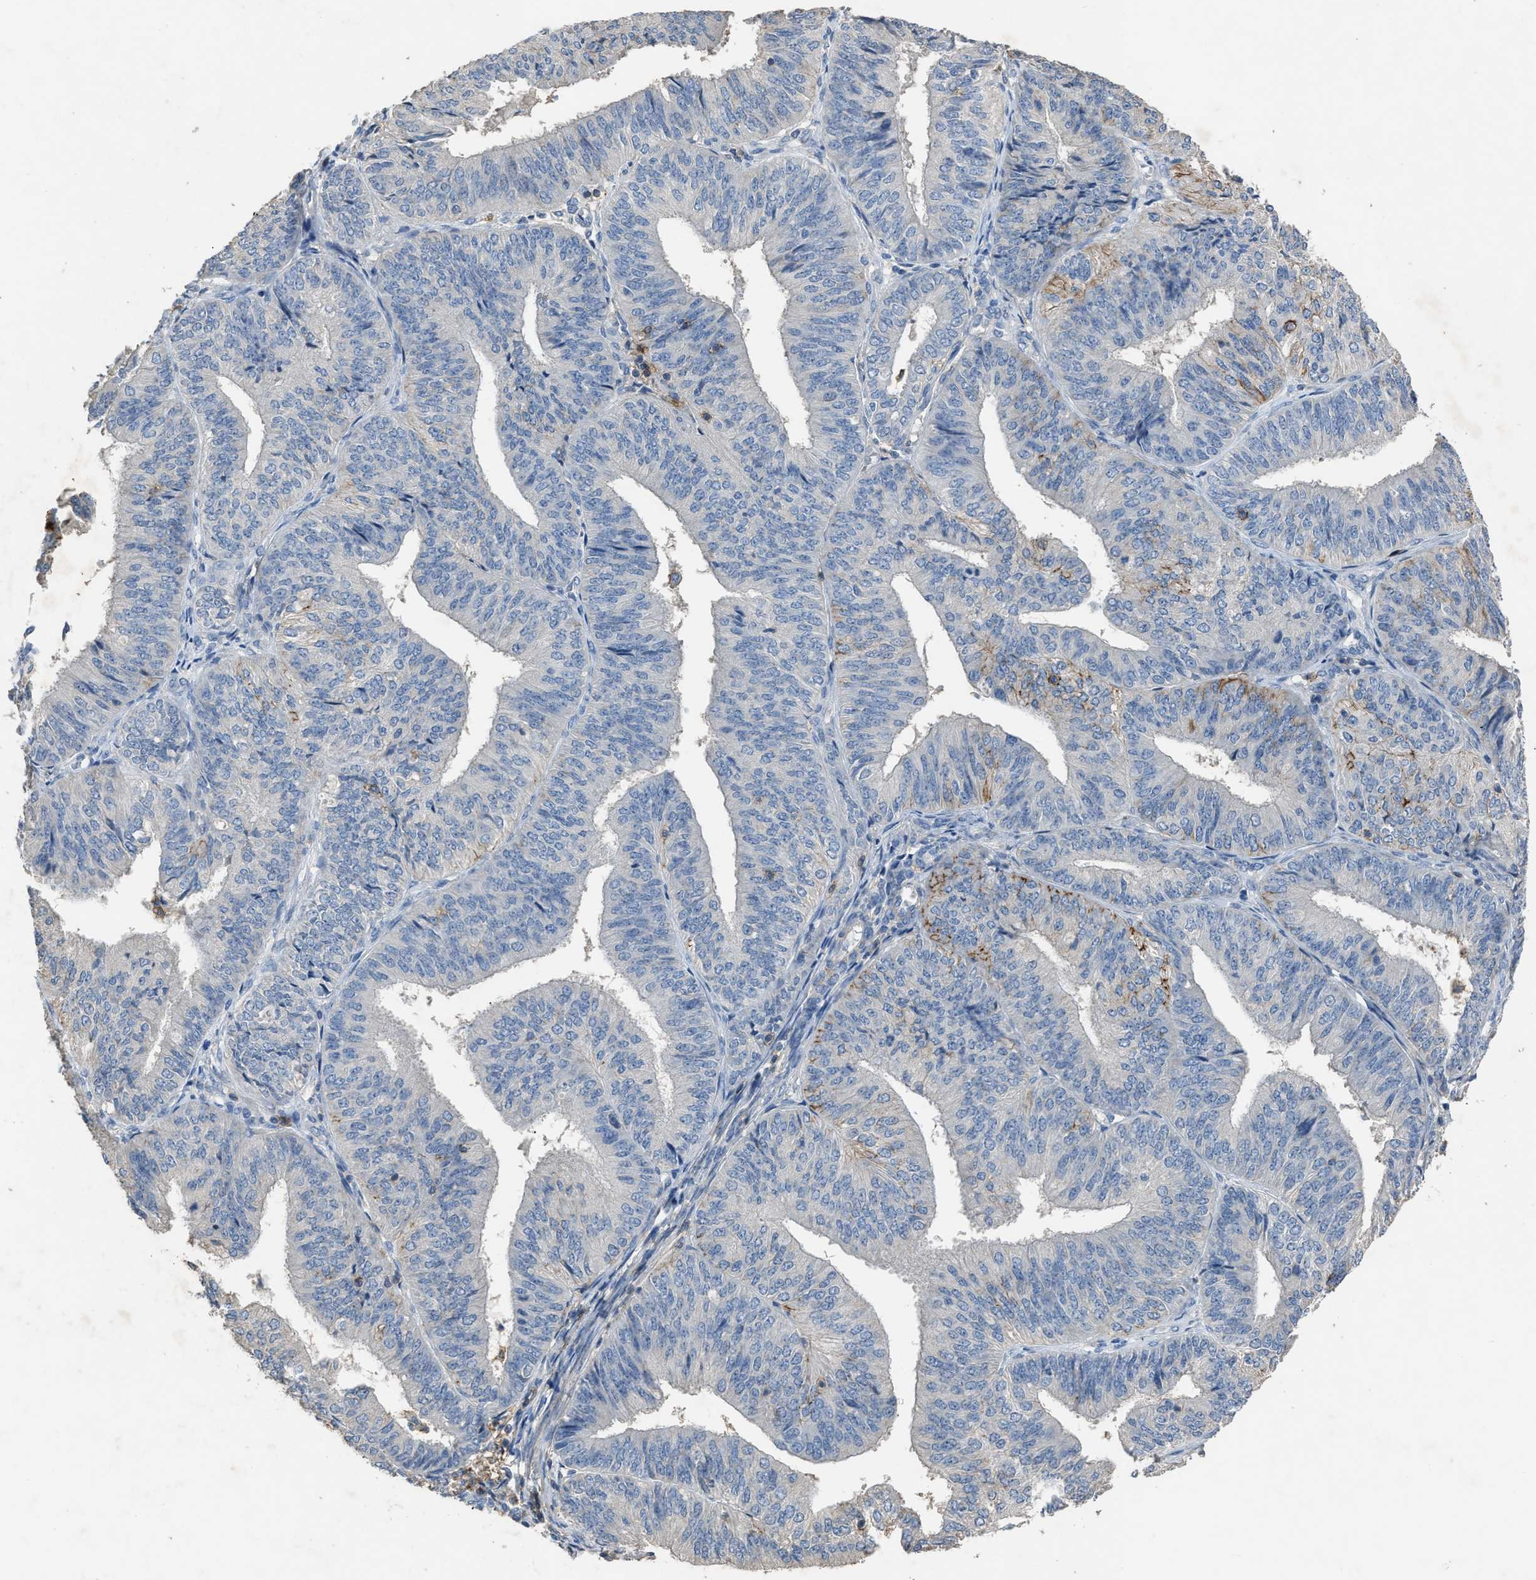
{"staining": {"intensity": "negative", "quantity": "none", "location": "none"}, "tissue": "endometrial cancer", "cell_type": "Tumor cells", "image_type": "cancer", "snomed": [{"axis": "morphology", "description": "Adenocarcinoma, NOS"}, {"axis": "topography", "description": "Endometrium"}], "caption": "Photomicrograph shows no significant protein staining in tumor cells of adenocarcinoma (endometrial).", "gene": "OR51E1", "patient": {"sex": "female", "age": 58}}